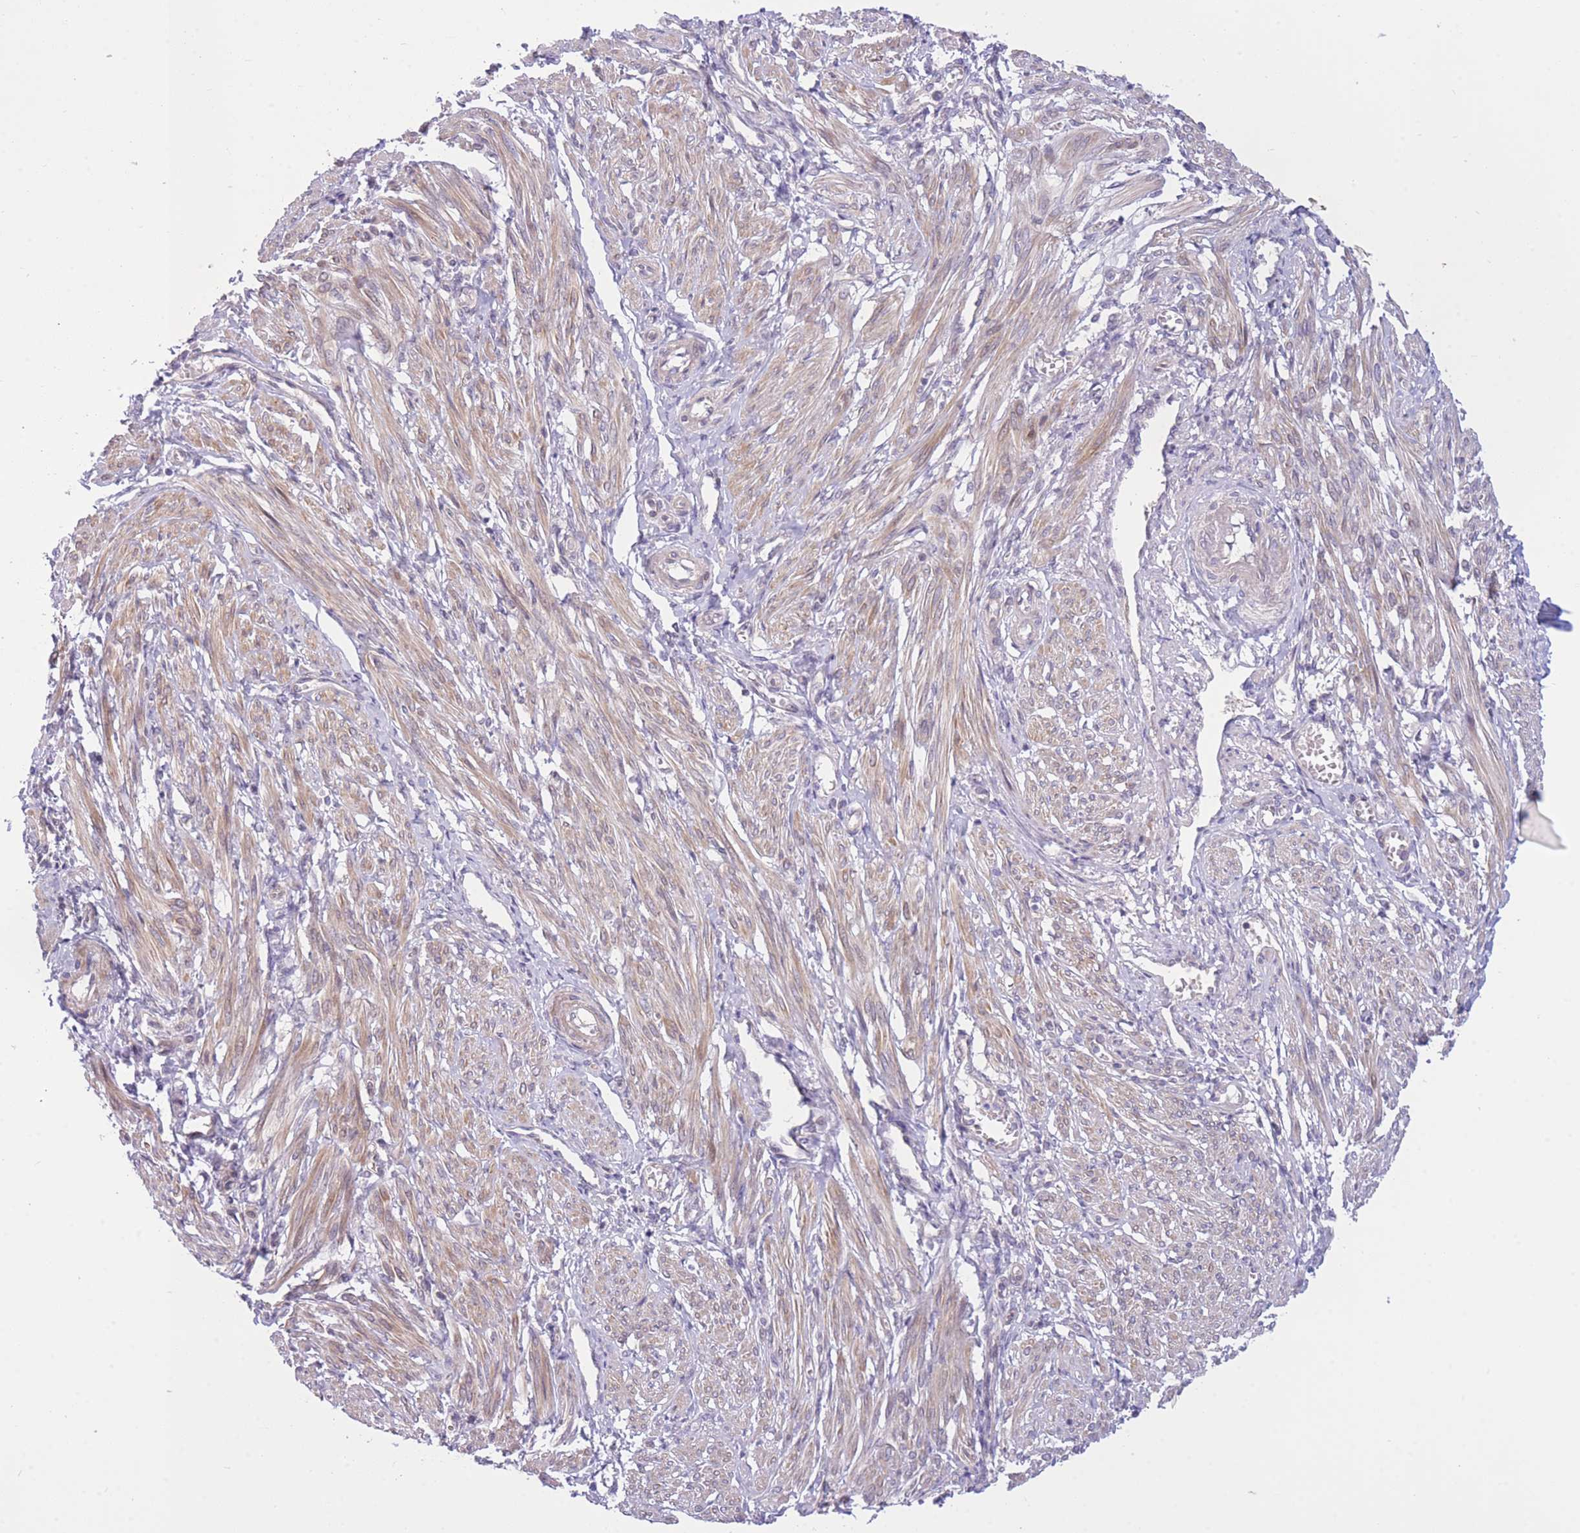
{"staining": {"intensity": "moderate", "quantity": "25%-75%", "location": "cytoplasmic/membranous"}, "tissue": "smooth muscle", "cell_type": "Smooth muscle cells", "image_type": "normal", "snomed": [{"axis": "morphology", "description": "Normal tissue, NOS"}, {"axis": "topography", "description": "Smooth muscle"}], "caption": "Smooth muscle stained for a protein displays moderate cytoplasmic/membranous positivity in smooth muscle cells. (DAB (3,3'-diaminobenzidine) IHC with brightfield microscopy, high magnification).", "gene": "CDC25B", "patient": {"sex": "female", "age": 39}}